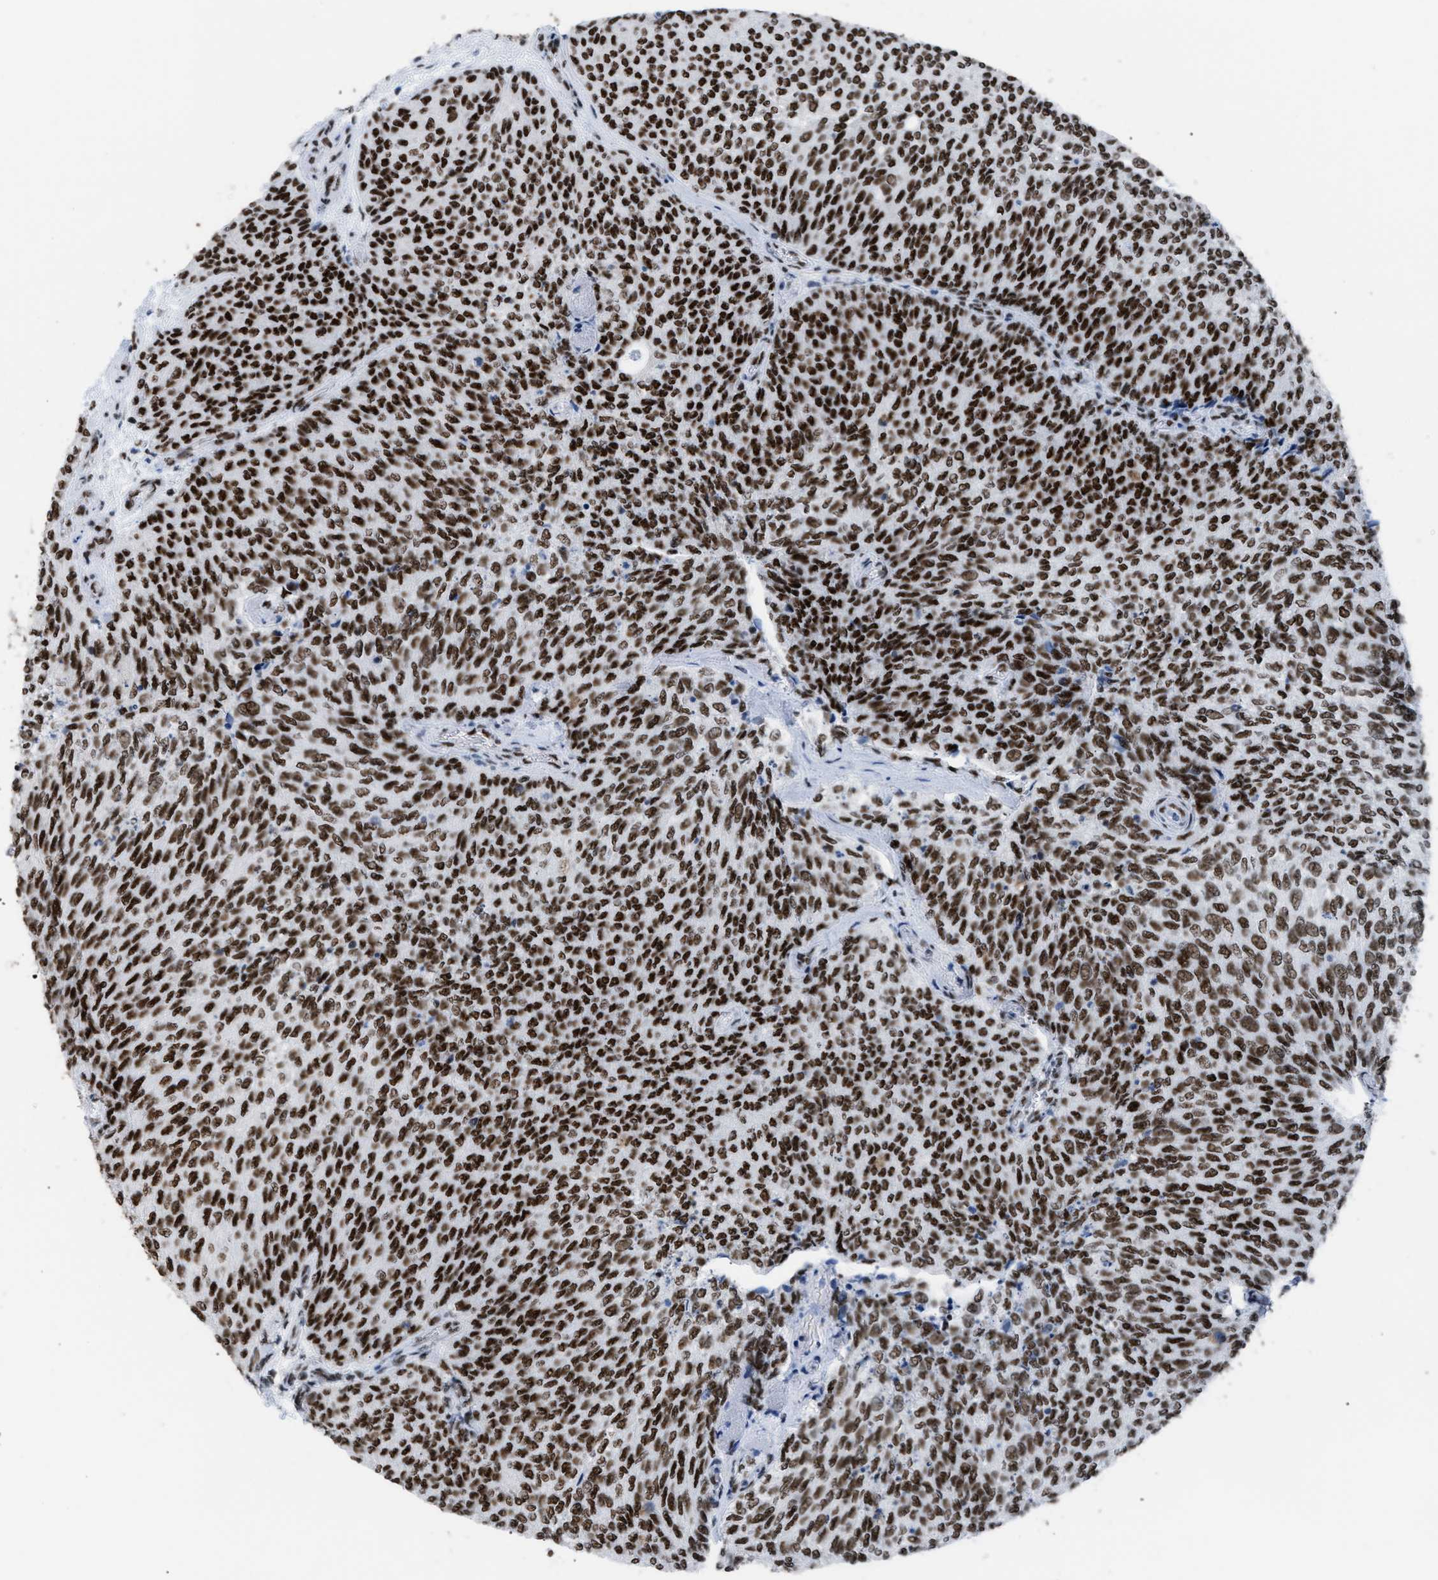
{"staining": {"intensity": "strong", "quantity": ">75%", "location": "nuclear"}, "tissue": "urothelial cancer", "cell_type": "Tumor cells", "image_type": "cancer", "snomed": [{"axis": "morphology", "description": "Urothelial carcinoma, Low grade"}, {"axis": "topography", "description": "Urinary bladder"}], "caption": "The histopathology image demonstrates a brown stain indicating the presence of a protein in the nuclear of tumor cells in urothelial carcinoma (low-grade).", "gene": "CCAR2", "patient": {"sex": "female", "age": 79}}